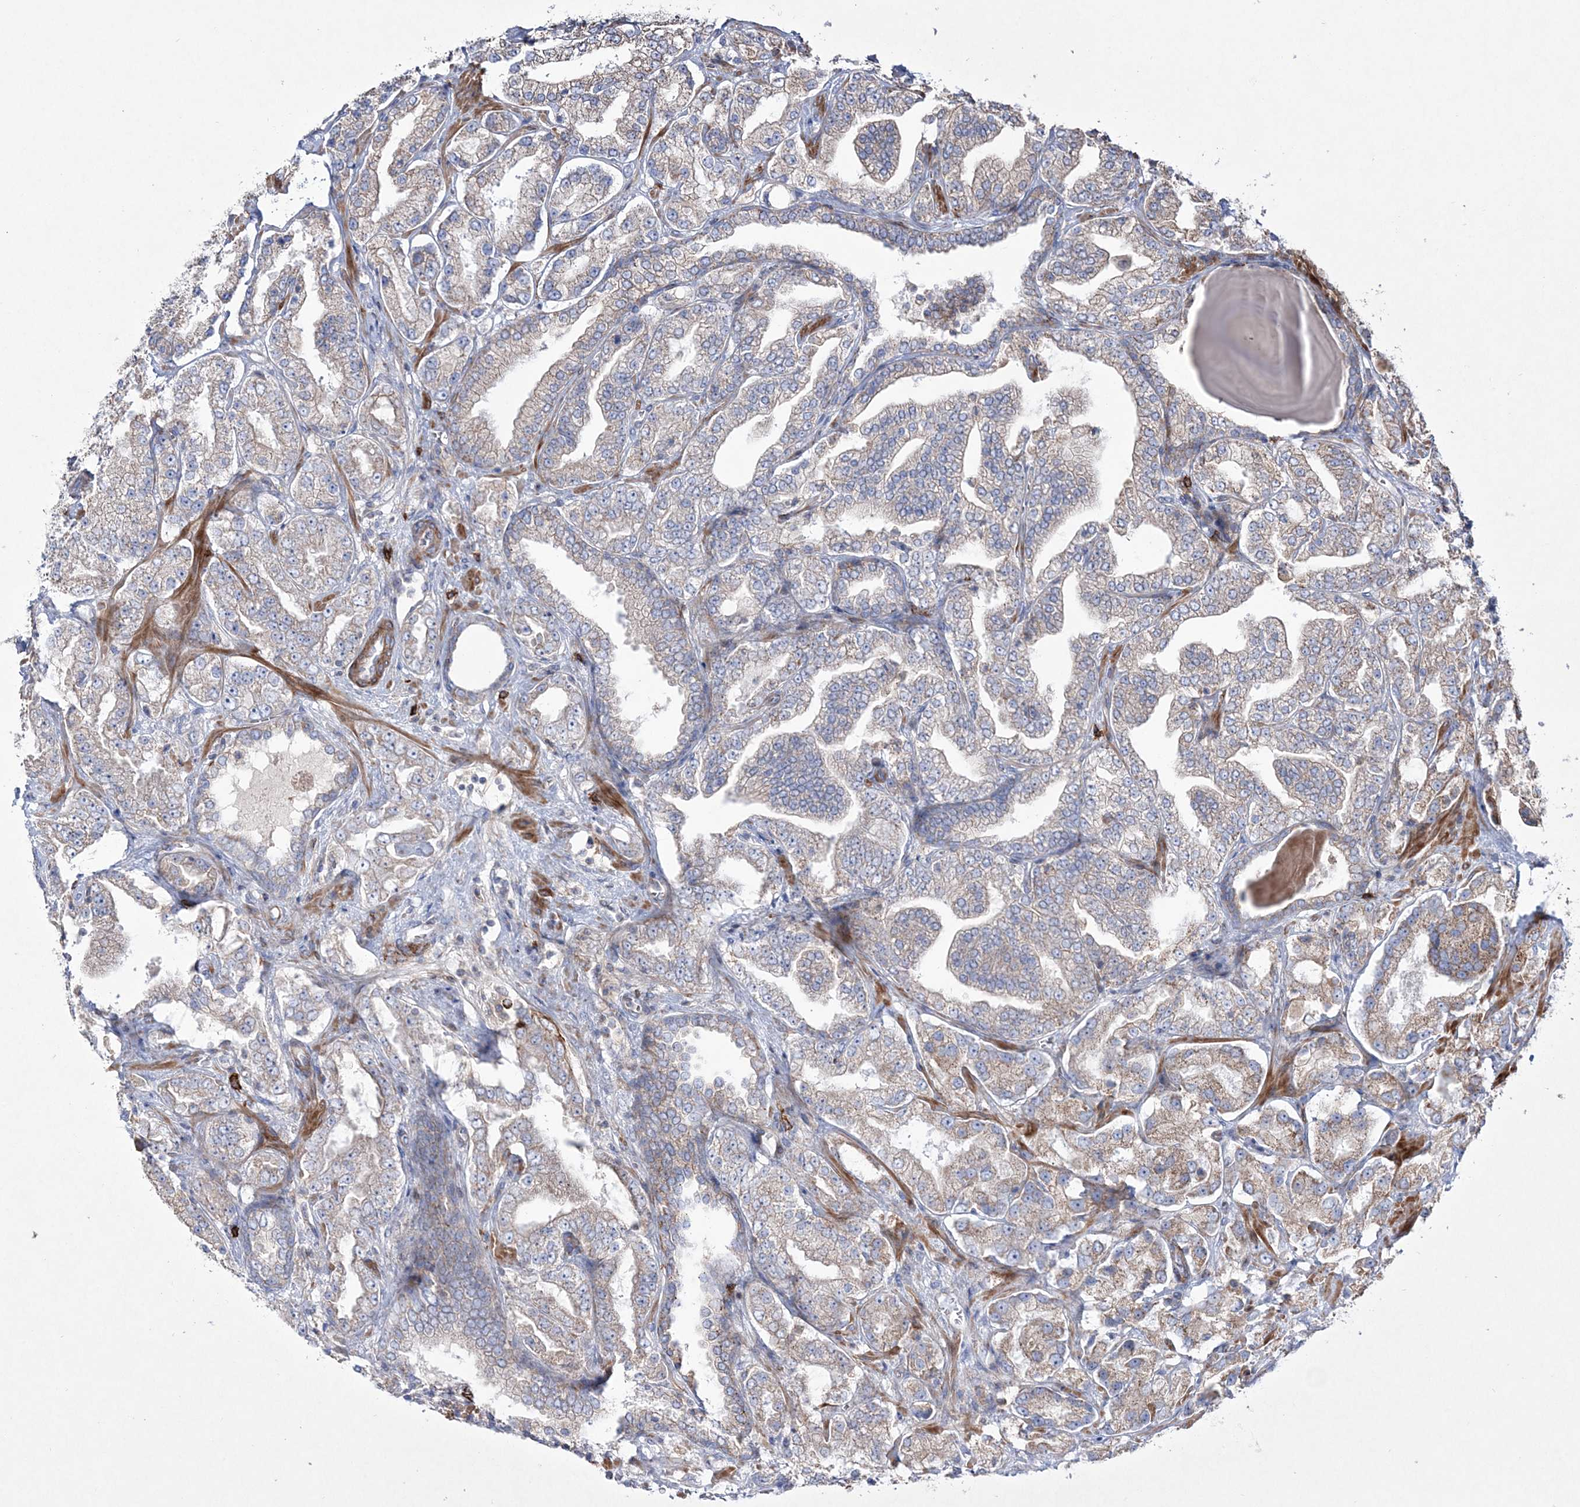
{"staining": {"intensity": "weak", "quantity": ">75%", "location": "cytoplasmic/membranous"}, "tissue": "prostate cancer", "cell_type": "Tumor cells", "image_type": "cancer", "snomed": [{"axis": "morphology", "description": "Adenocarcinoma, High grade"}, {"axis": "topography", "description": "Prostate"}], "caption": "A brown stain highlights weak cytoplasmic/membranous positivity of a protein in adenocarcinoma (high-grade) (prostate) tumor cells.", "gene": "RICTOR", "patient": {"sex": "male", "age": 64}}